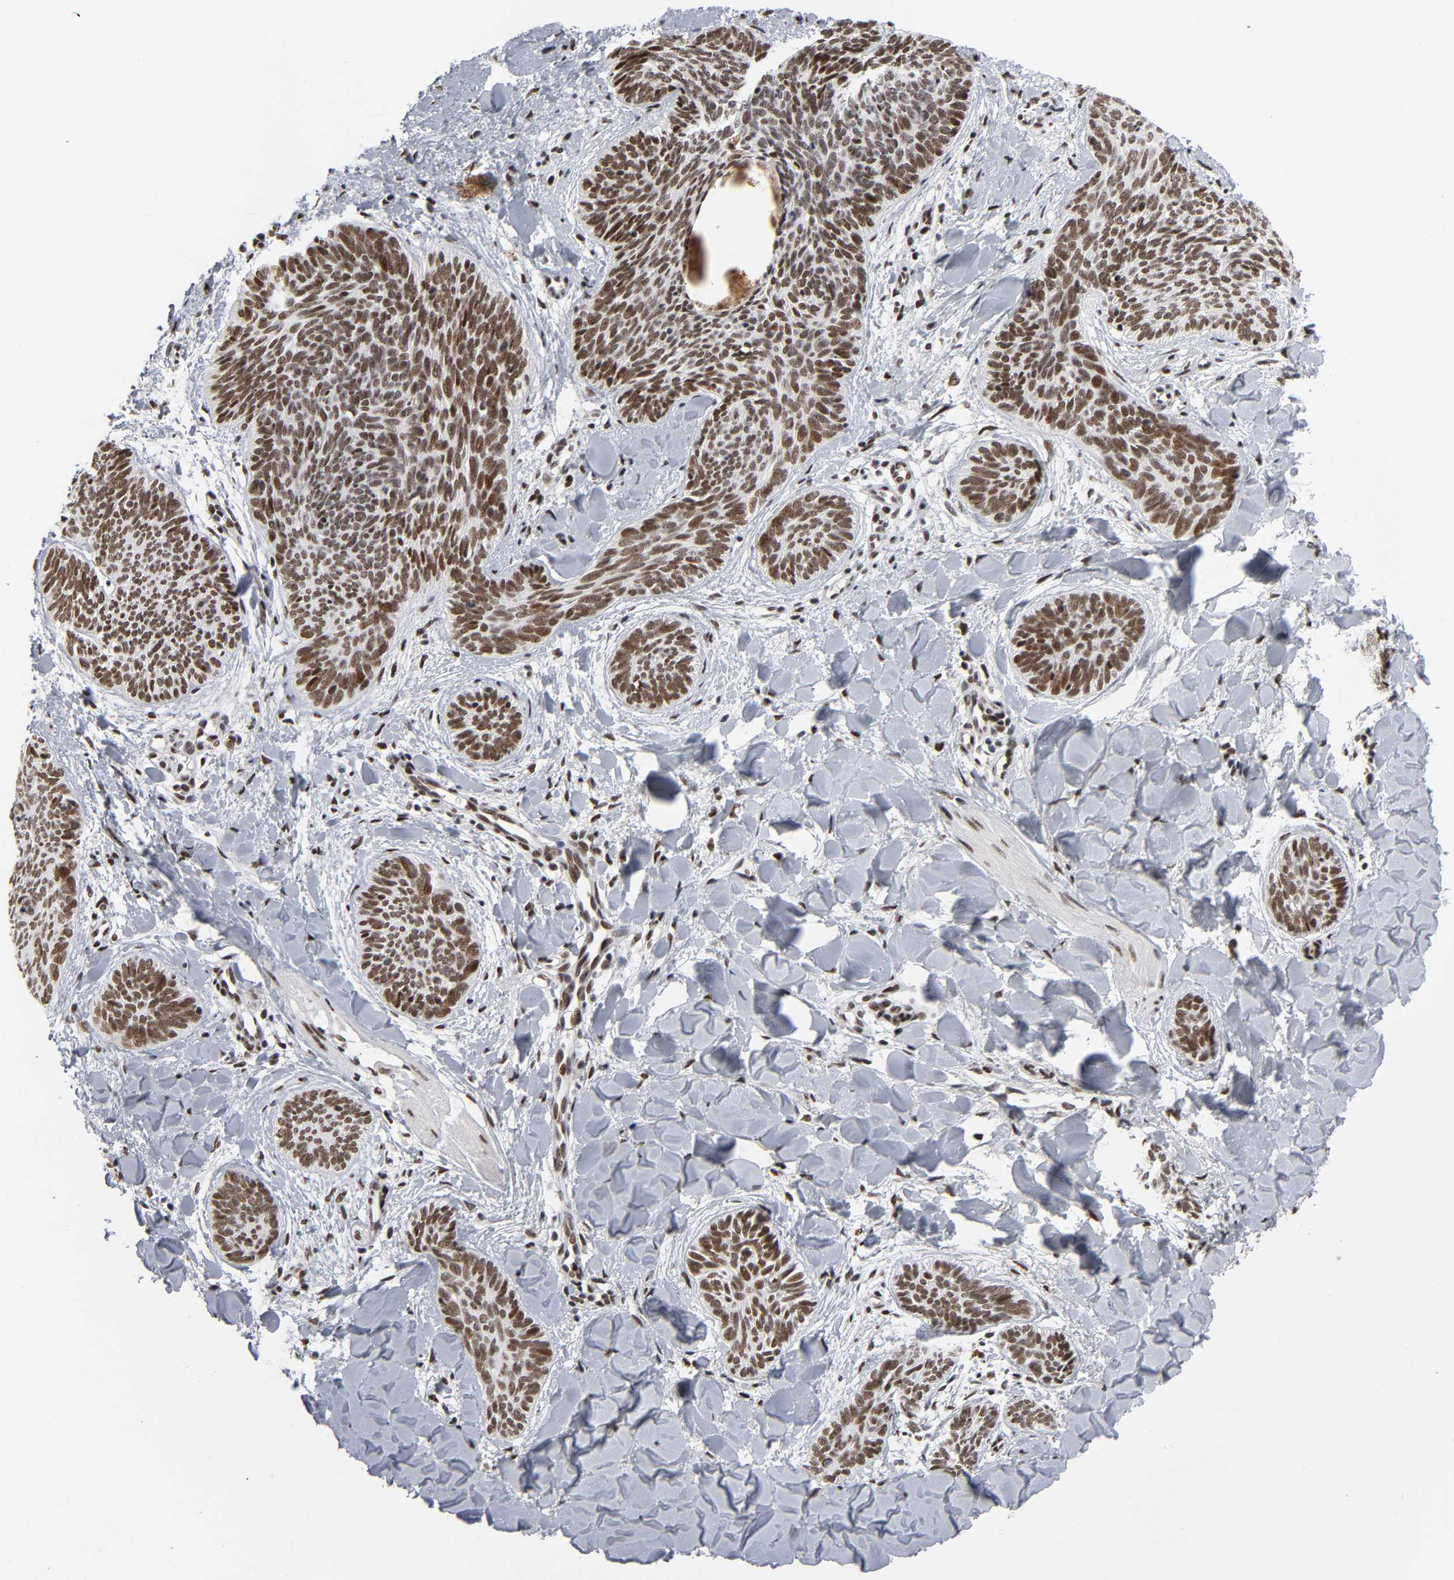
{"staining": {"intensity": "strong", "quantity": ">75%", "location": "nuclear"}, "tissue": "skin cancer", "cell_type": "Tumor cells", "image_type": "cancer", "snomed": [{"axis": "morphology", "description": "Basal cell carcinoma"}, {"axis": "topography", "description": "Skin"}], "caption": "IHC (DAB (3,3'-diaminobenzidine)) staining of human skin cancer demonstrates strong nuclear protein staining in approximately >75% of tumor cells.", "gene": "CREBBP", "patient": {"sex": "female", "age": 81}}